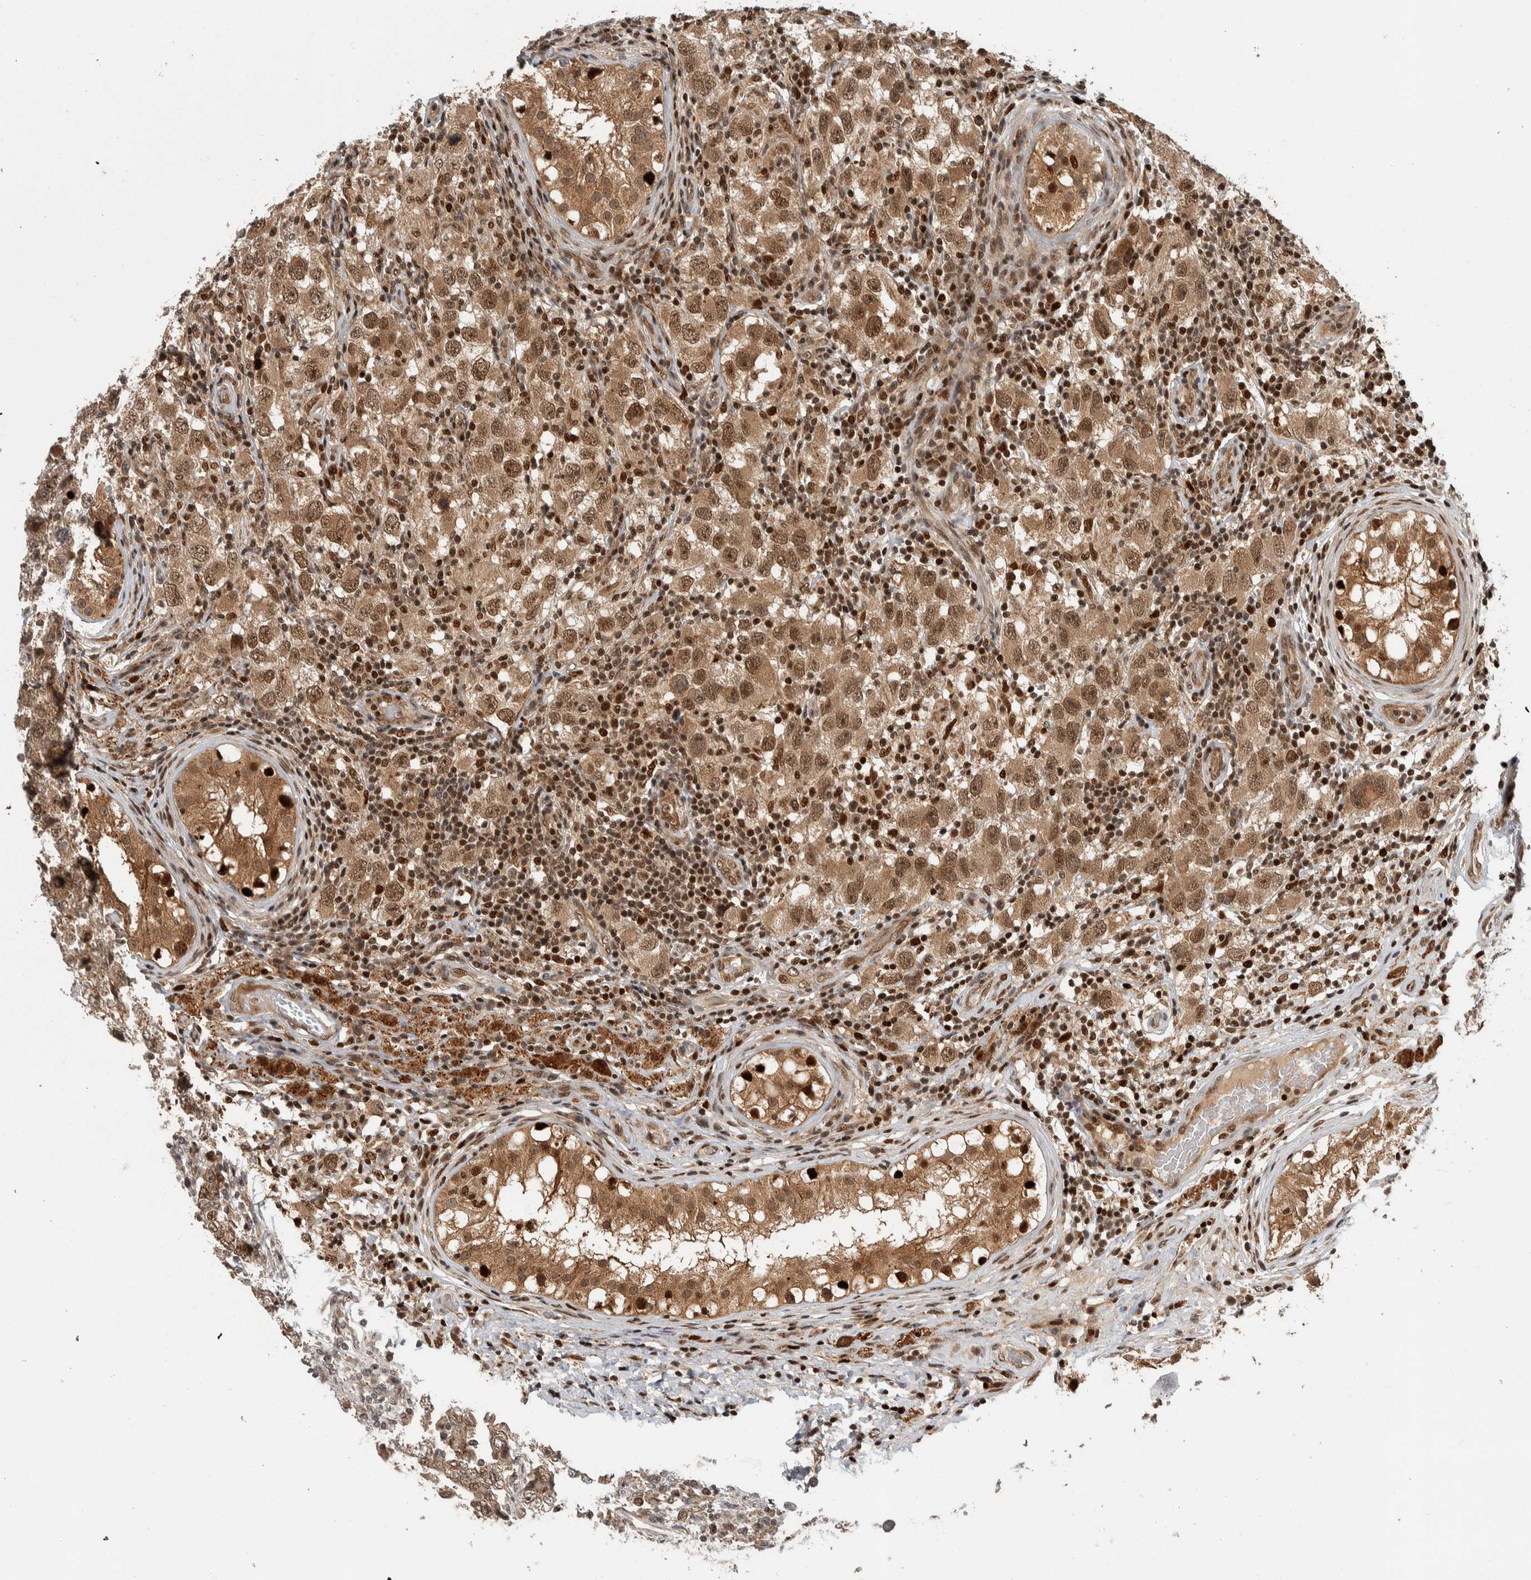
{"staining": {"intensity": "moderate", "quantity": ">75%", "location": "cytoplasmic/membranous,nuclear"}, "tissue": "testis cancer", "cell_type": "Tumor cells", "image_type": "cancer", "snomed": [{"axis": "morphology", "description": "Carcinoma, Embryonal, NOS"}, {"axis": "topography", "description": "Testis"}], "caption": "Immunohistochemical staining of human embryonal carcinoma (testis) reveals medium levels of moderate cytoplasmic/membranous and nuclear protein positivity in approximately >75% of tumor cells.", "gene": "RPS6KA4", "patient": {"sex": "male", "age": 21}}